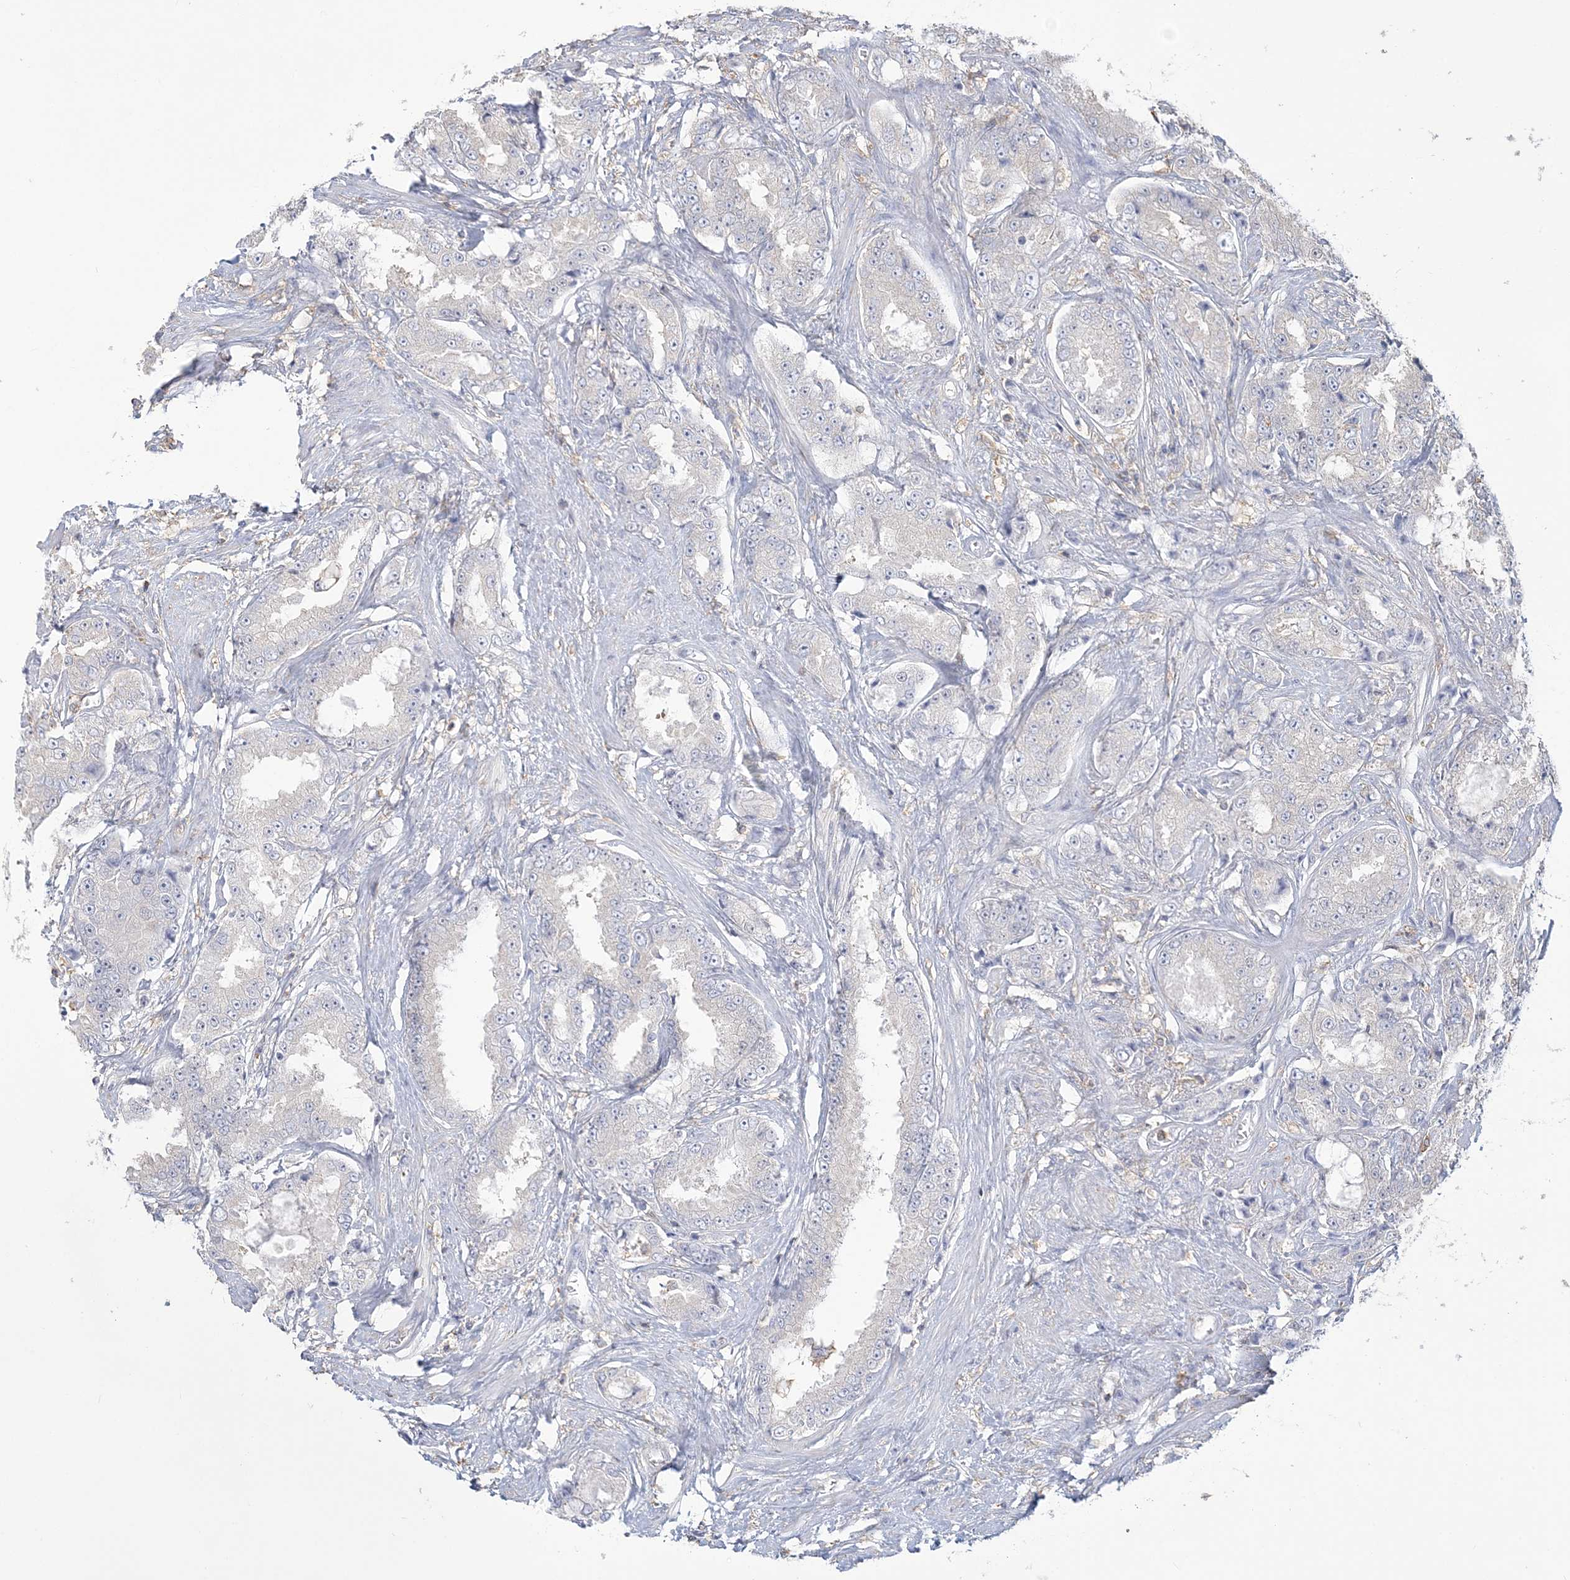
{"staining": {"intensity": "negative", "quantity": "none", "location": "none"}, "tissue": "prostate cancer", "cell_type": "Tumor cells", "image_type": "cancer", "snomed": [{"axis": "morphology", "description": "Adenocarcinoma, High grade"}, {"axis": "topography", "description": "Prostate"}], "caption": "This is an IHC image of human high-grade adenocarcinoma (prostate). There is no expression in tumor cells.", "gene": "ANKS1A", "patient": {"sex": "male", "age": 73}}